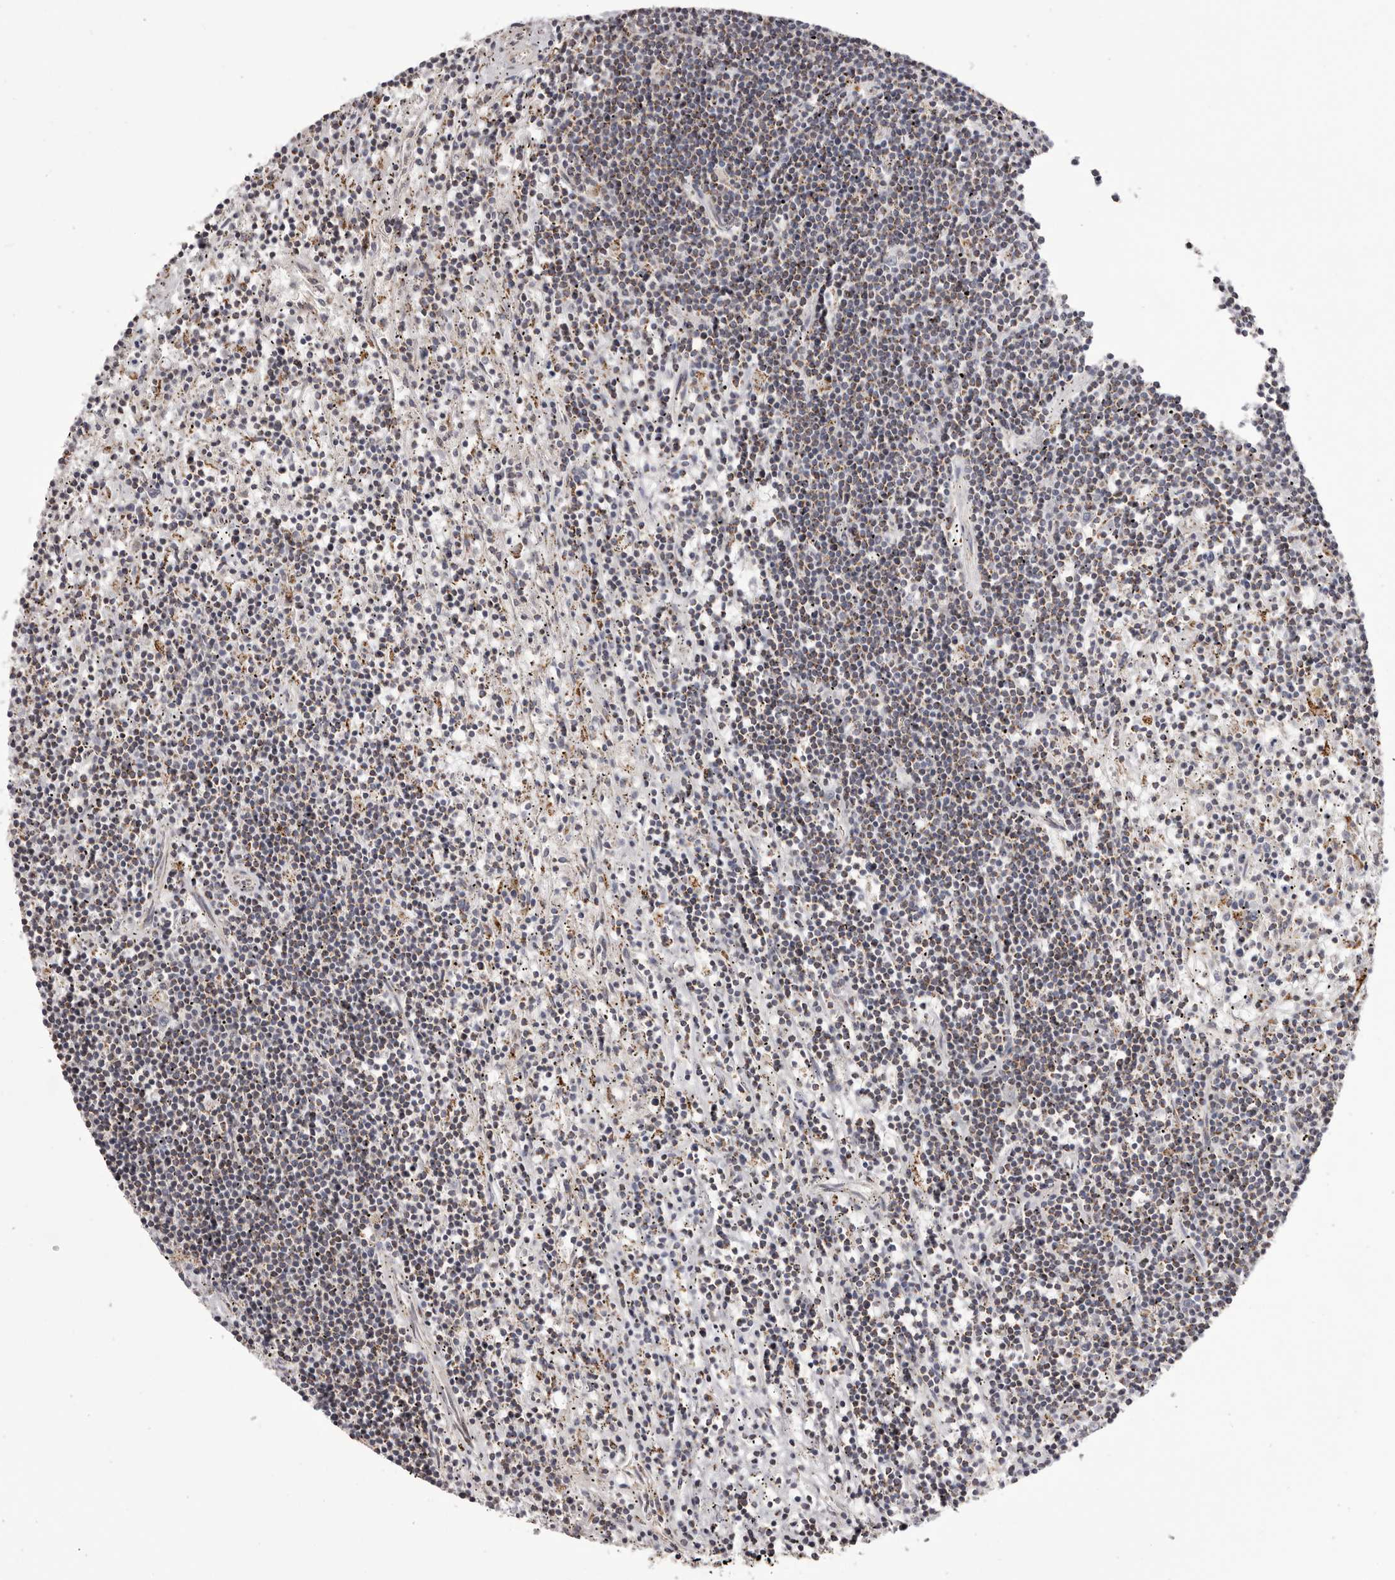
{"staining": {"intensity": "weak", "quantity": "<25%", "location": "cytoplasmic/membranous"}, "tissue": "lymphoma", "cell_type": "Tumor cells", "image_type": "cancer", "snomed": [{"axis": "morphology", "description": "Malignant lymphoma, non-Hodgkin's type, Low grade"}, {"axis": "topography", "description": "Spleen"}], "caption": "Image shows no significant protein staining in tumor cells of lymphoma.", "gene": "CHRM2", "patient": {"sex": "male", "age": 76}}